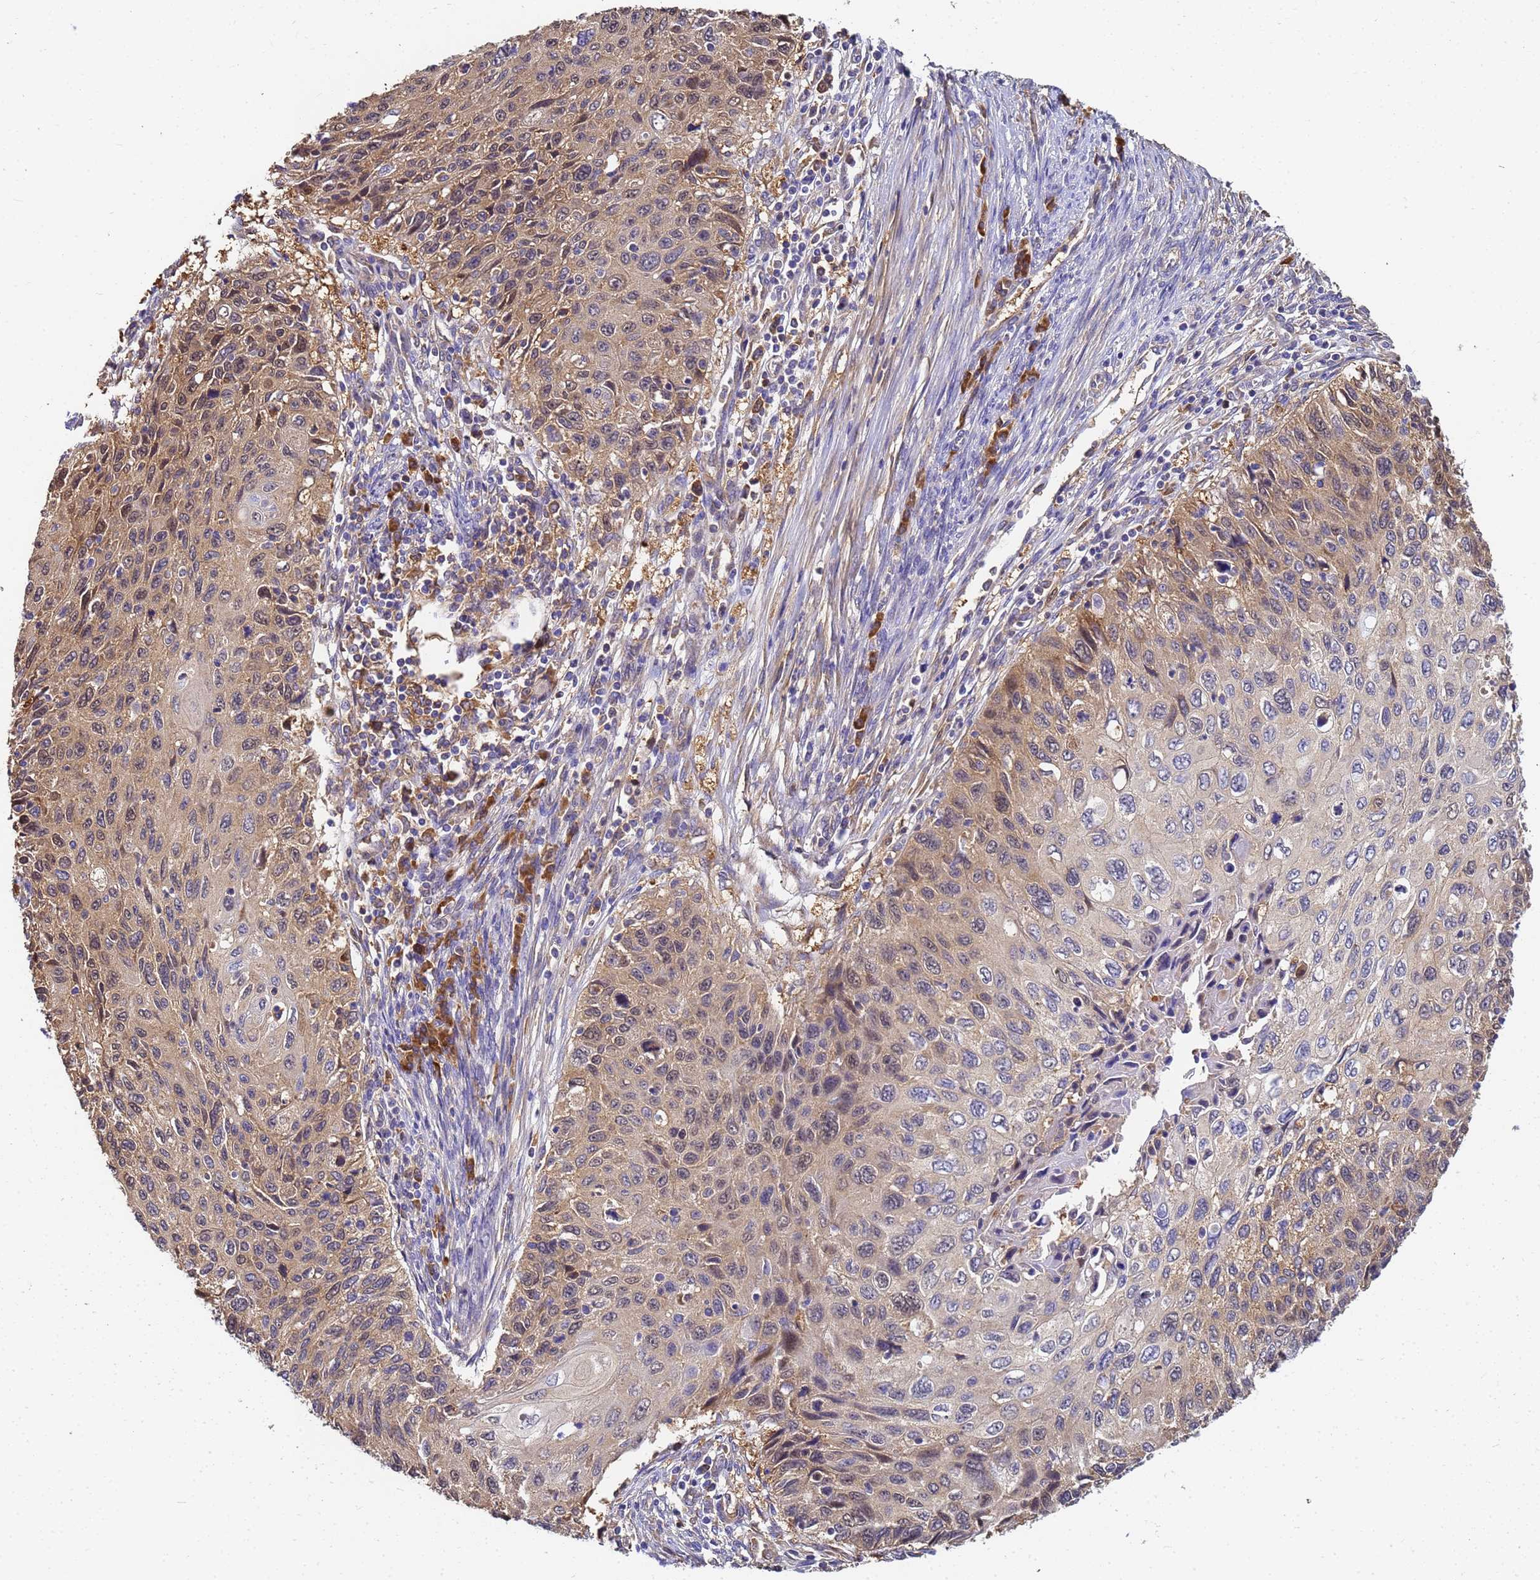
{"staining": {"intensity": "moderate", "quantity": "<25%", "location": "cytoplasmic/membranous,nuclear"}, "tissue": "cervical cancer", "cell_type": "Tumor cells", "image_type": "cancer", "snomed": [{"axis": "morphology", "description": "Squamous cell carcinoma, NOS"}, {"axis": "topography", "description": "Cervix"}], "caption": "There is low levels of moderate cytoplasmic/membranous and nuclear expression in tumor cells of cervical squamous cell carcinoma, as demonstrated by immunohistochemical staining (brown color).", "gene": "NME1-NME2", "patient": {"sex": "female", "age": 70}}